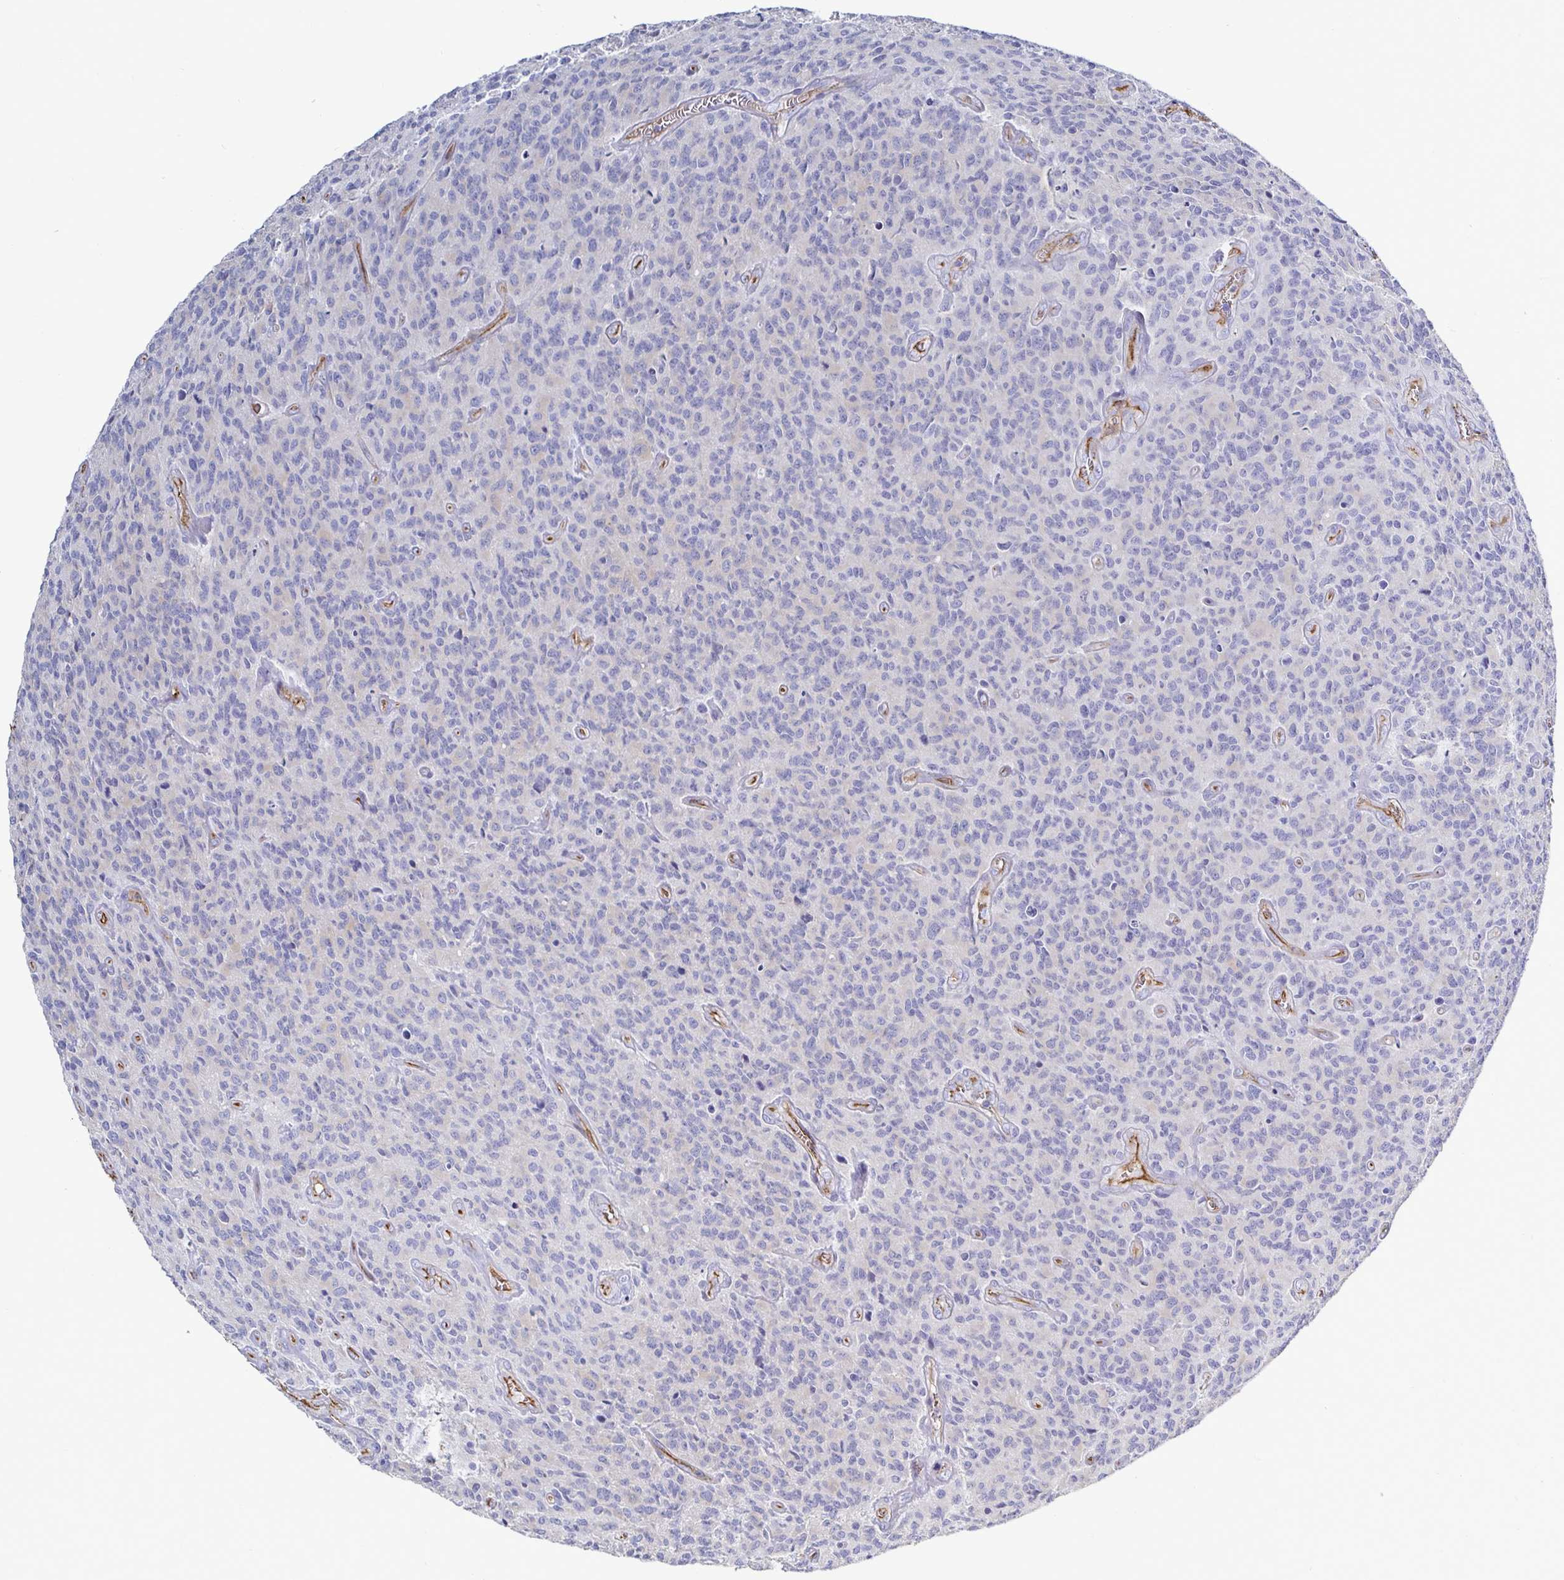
{"staining": {"intensity": "negative", "quantity": "none", "location": "none"}, "tissue": "glioma", "cell_type": "Tumor cells", "image_type": "cancer", "snomed": [{"axis": "morphology", "description": "Glioma, malignant, High grade"}, {"axis": "topography", "description": "Brain"}], "caption": "An immunohistochemistry (IHC) micrograph of malignant glioma (high-grade) is shown. There is no staining in tumor cells of malignant glioma (high-grade).", "gene": "ACSBG2", "patient": {"sex": "male", "age": 76}}